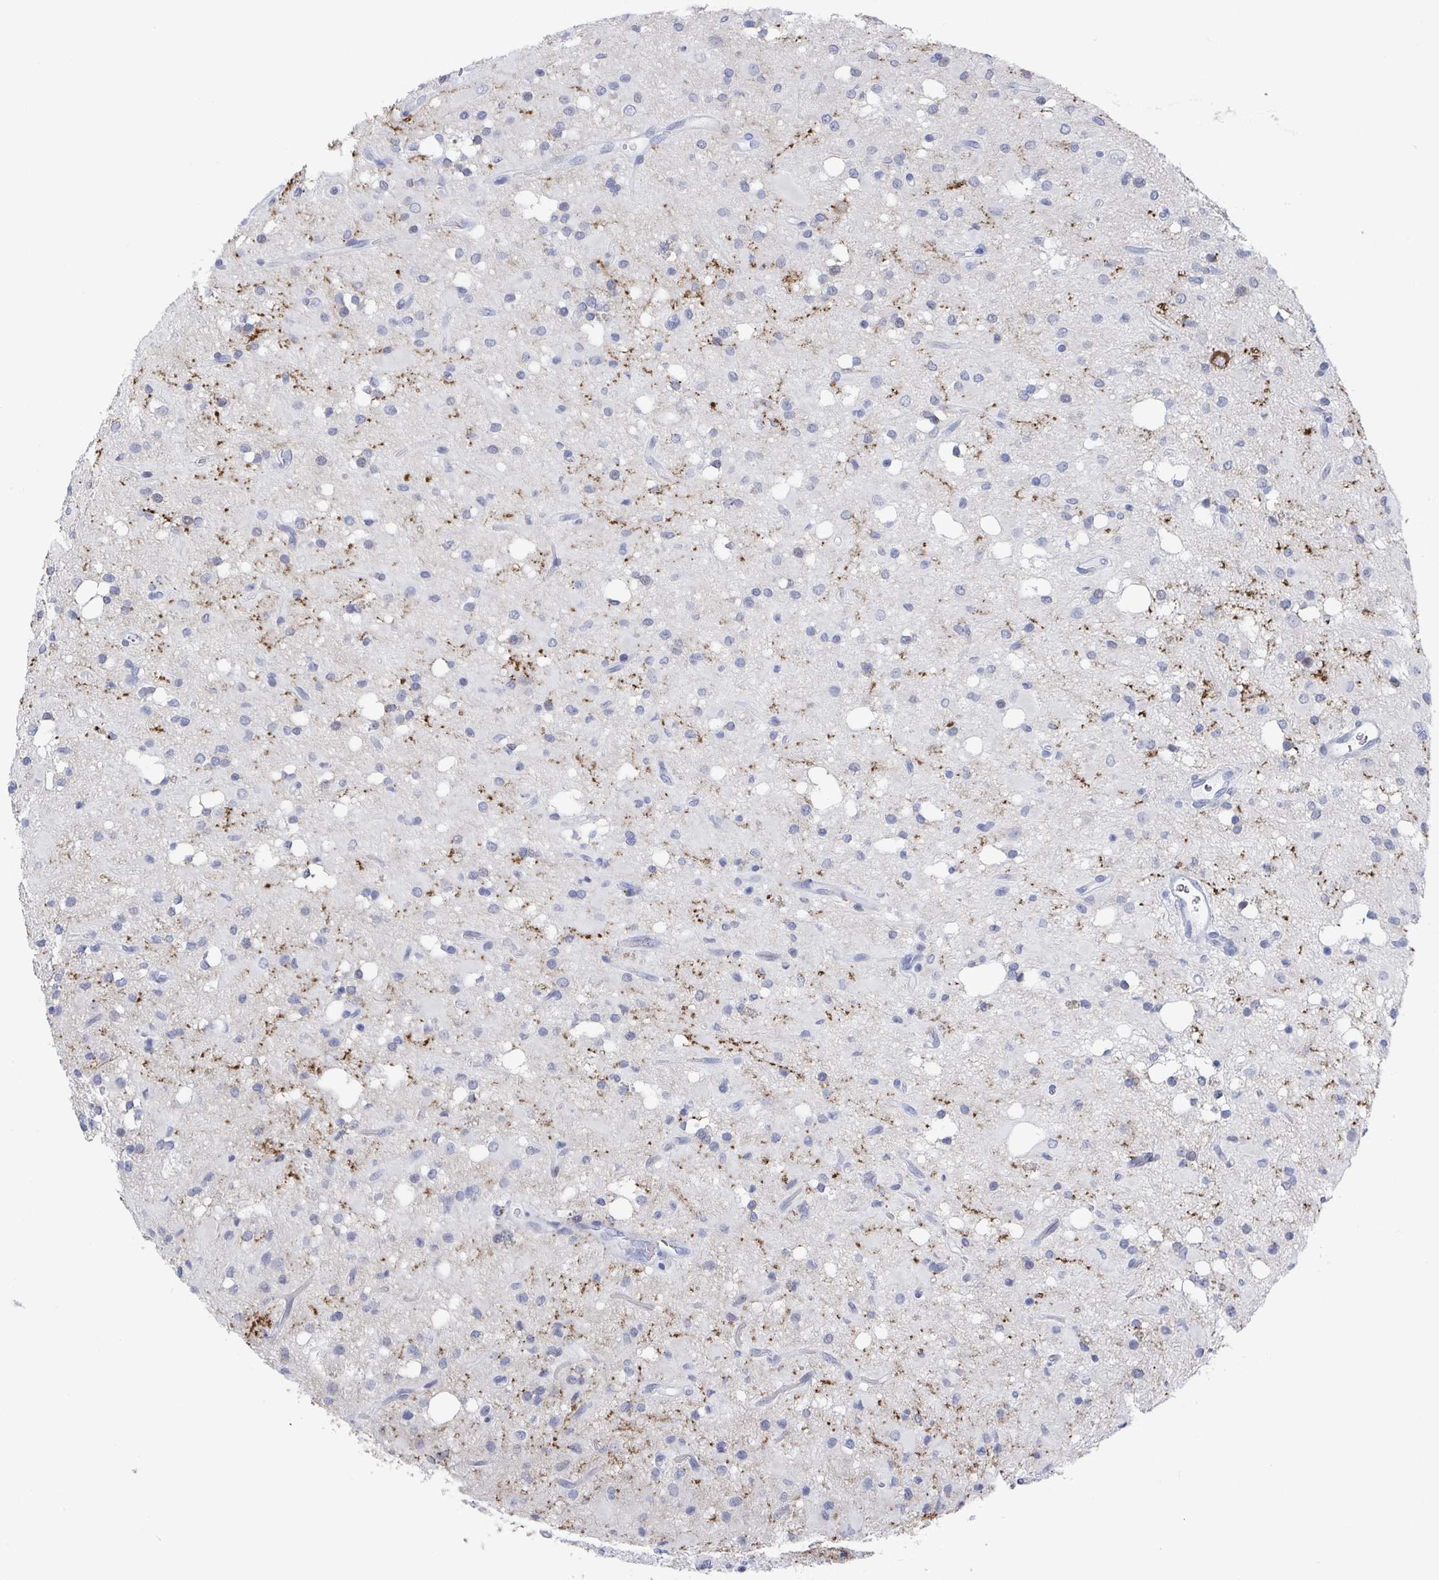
{"staining": {"intensity": "negative", "quantity": "none", "location": "none"}, "tissue": "glioma", "cell_type": "Tumor cells", "image_type": "cancer", "snomed": [{"axis": "morphology", "description": "Glioma, malignant, Low grade"}, {"axis": "topography", "description": "Brain"}], "caption": "Tumor cells are negative for brown protein staining in malignant glioma (low-grade).", "gene": "CAMKV", "patient": {"sex": "female", "age": 33}}